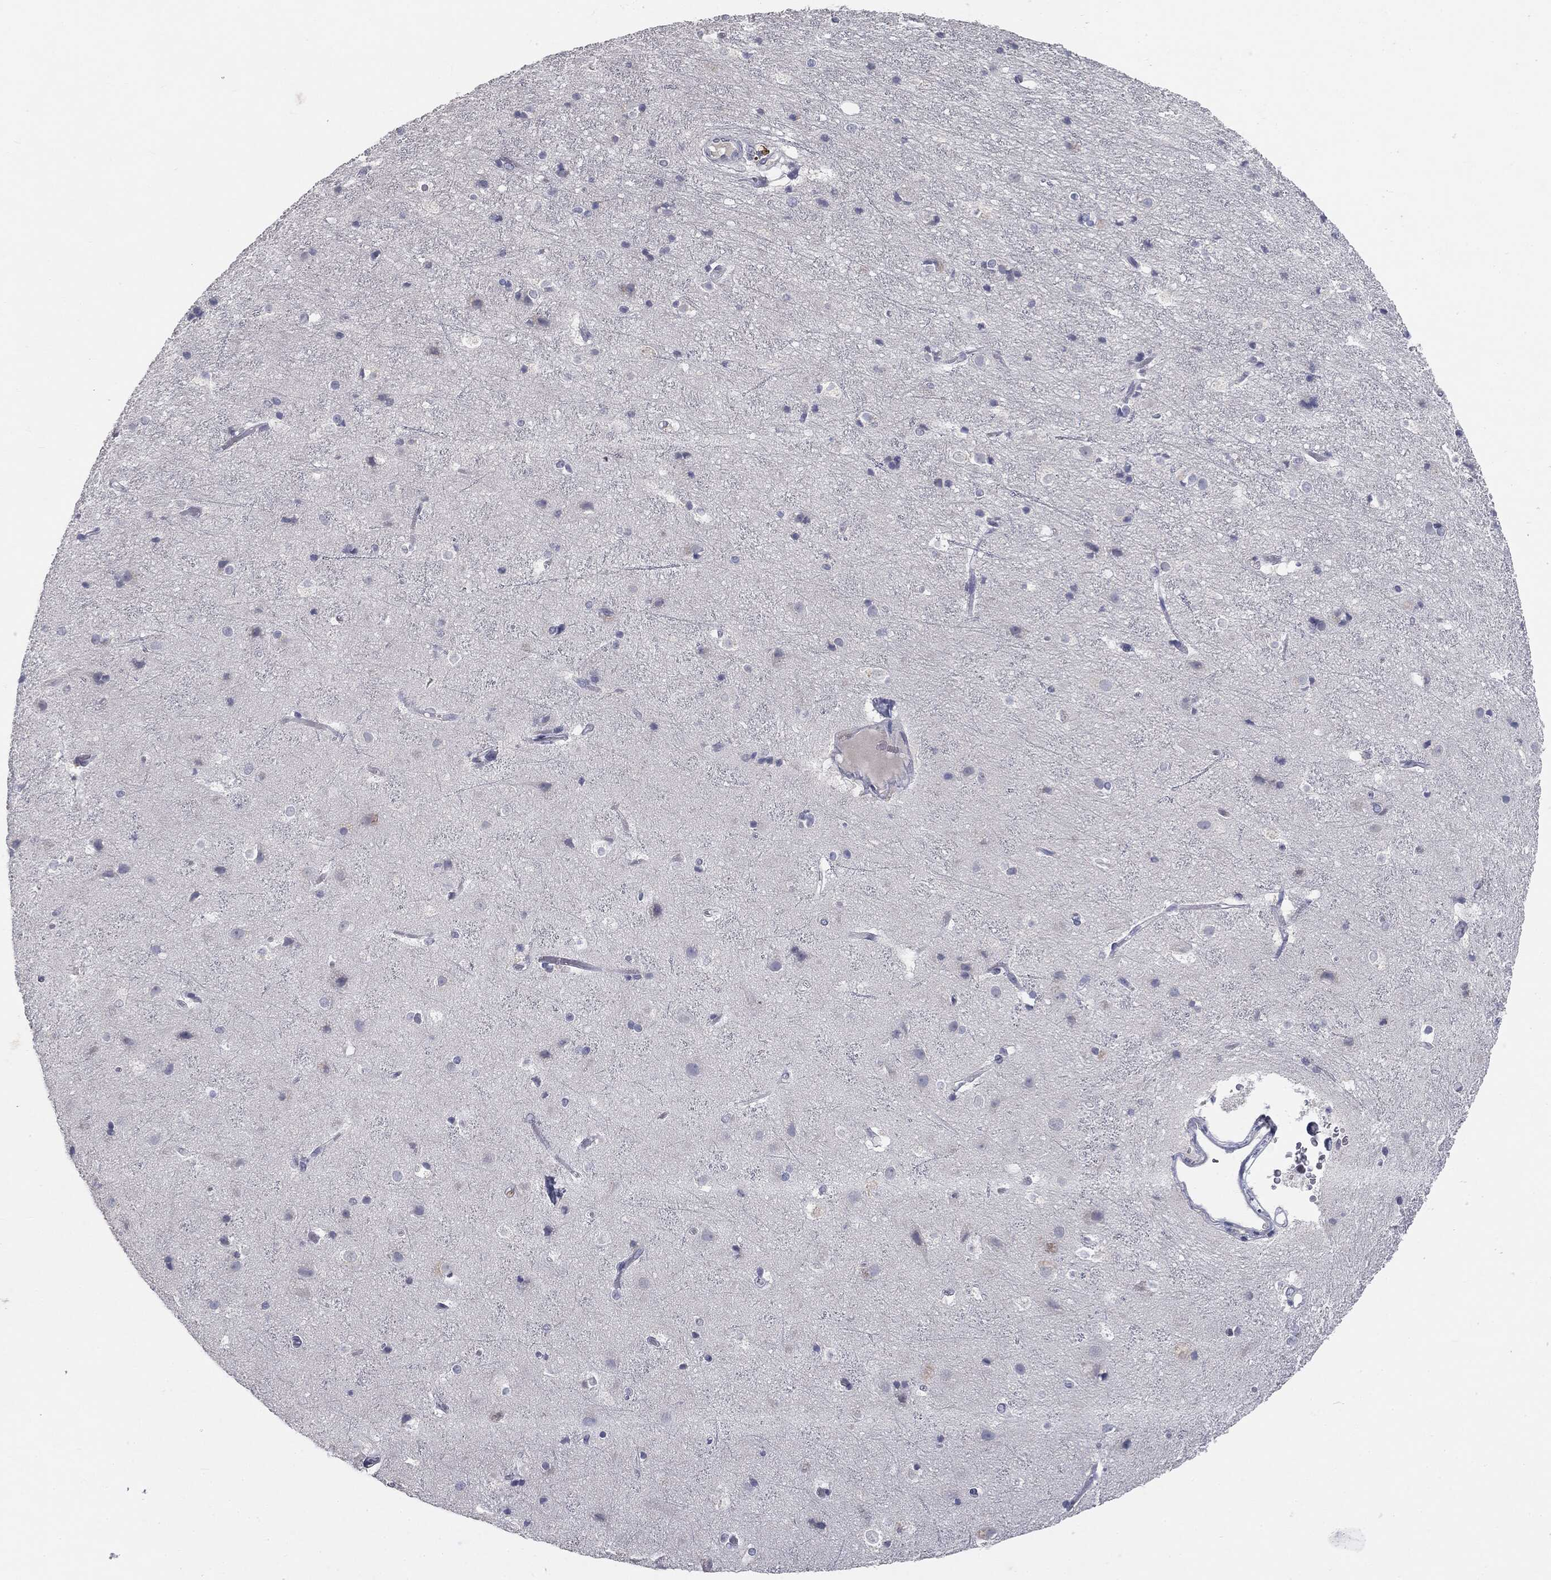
{"staining": {"intensity": "negative", "quantity": "none", "location": "none"}, "tissue": "cerebral cortex", "cell_type": "Endothelial cells", "image_type": "normal", "snomed": [{"axis": "morphology", "description": "Normal tissue, NOS"}, {"axis": "topography", "description": "Cerebral cortex"}], "caption": "IHC of unremarkable human cerebral cortex exhibits no staining in endothelial cells.", "gene": "MUC1", "patient": {"sex": "female", "age": 52}}